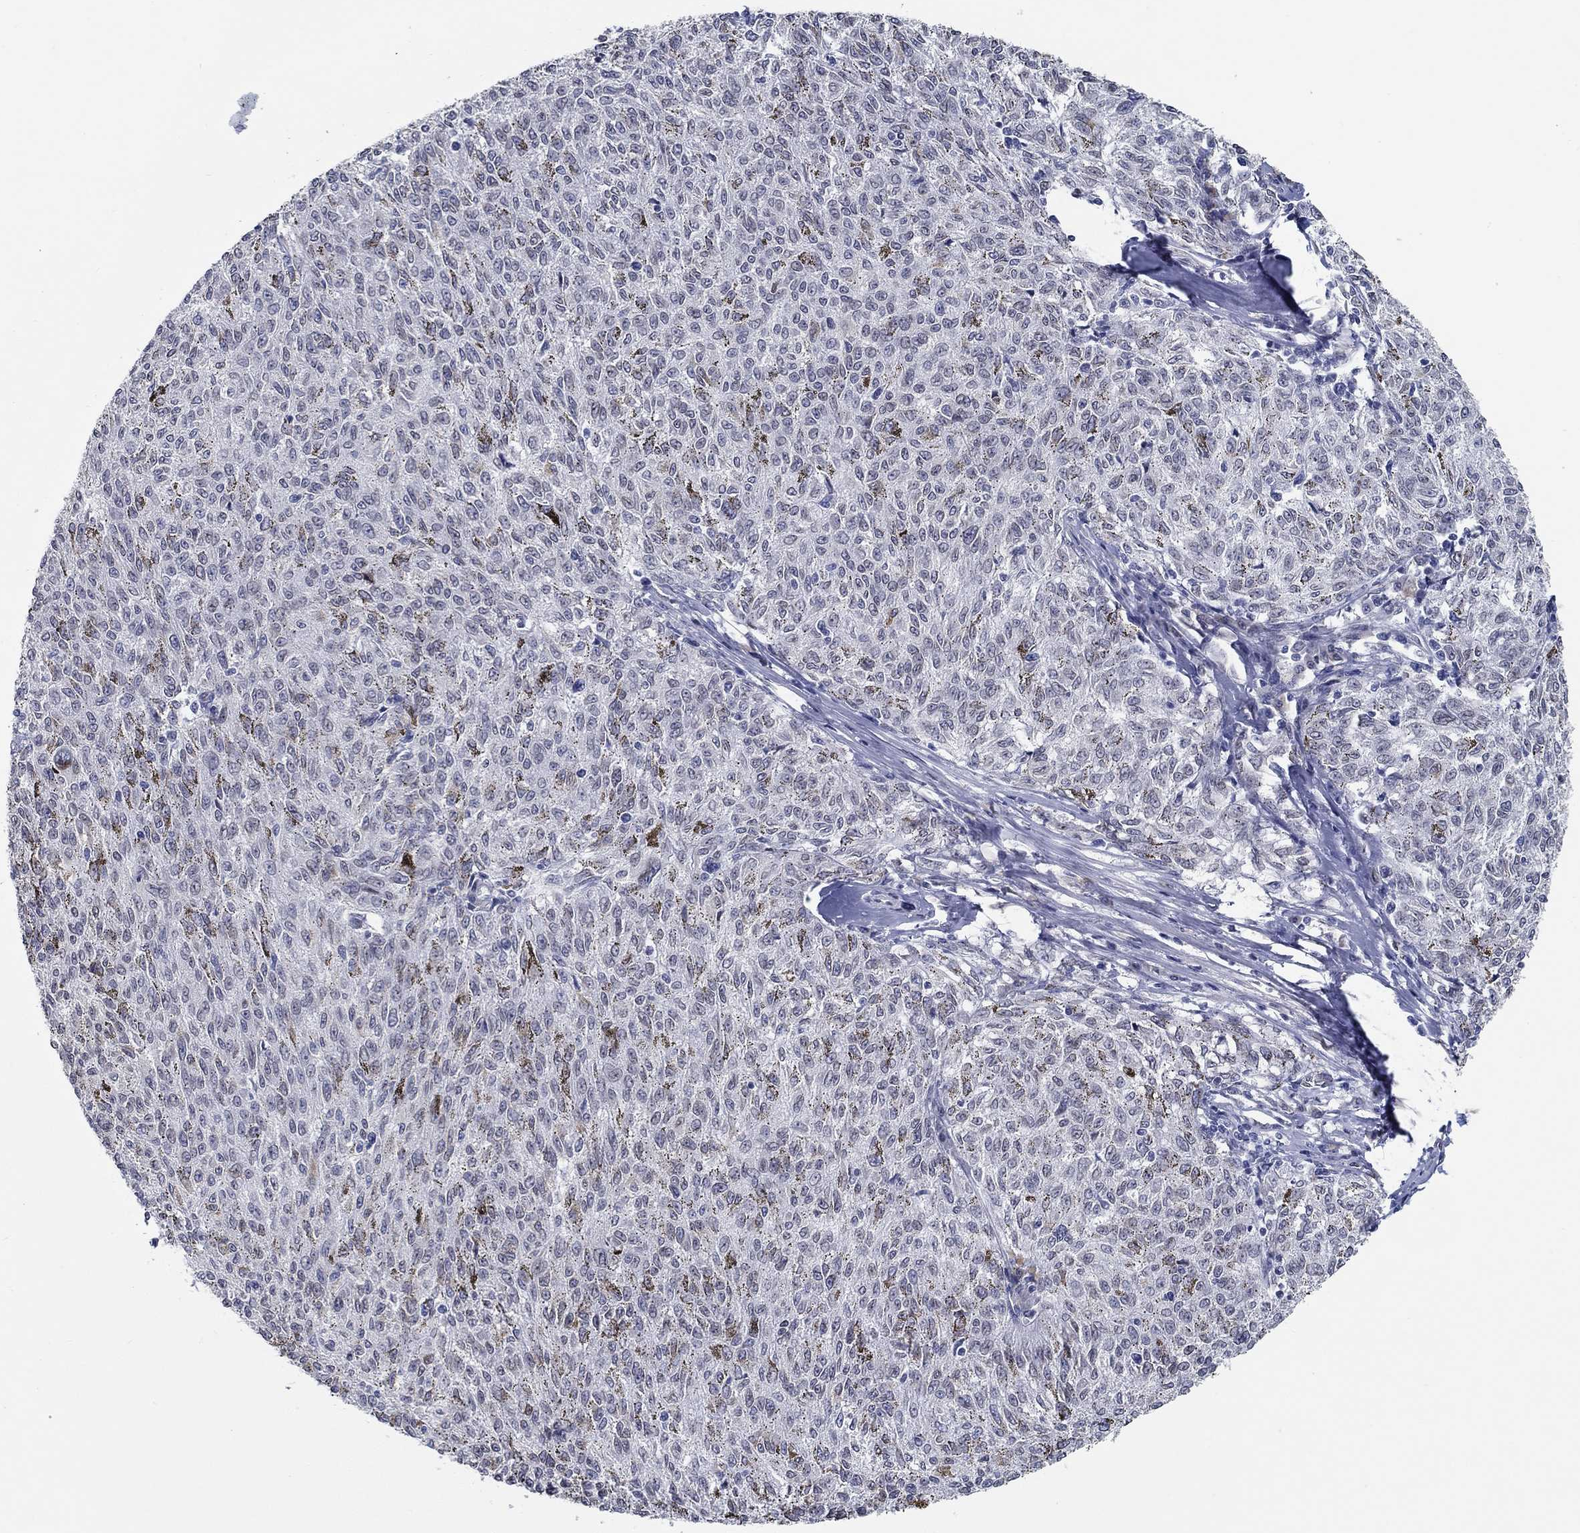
{"staining": {"intensity": "negative", "quantity": "none", "location": "none"}, "tissue": "melanoma", "cell_type": "Tumor cells", "image_type": "cancer", "snomed": [{"axis": "morphology", "description": "Malignant melanoma, NOS"}, {"axis": "topography", "description": "Skin"}], "caption": "IHC of melanoma displays no expression in tumor cells.", "gene": "NUP155", "patient": {"sex": "female", "age": 72}}